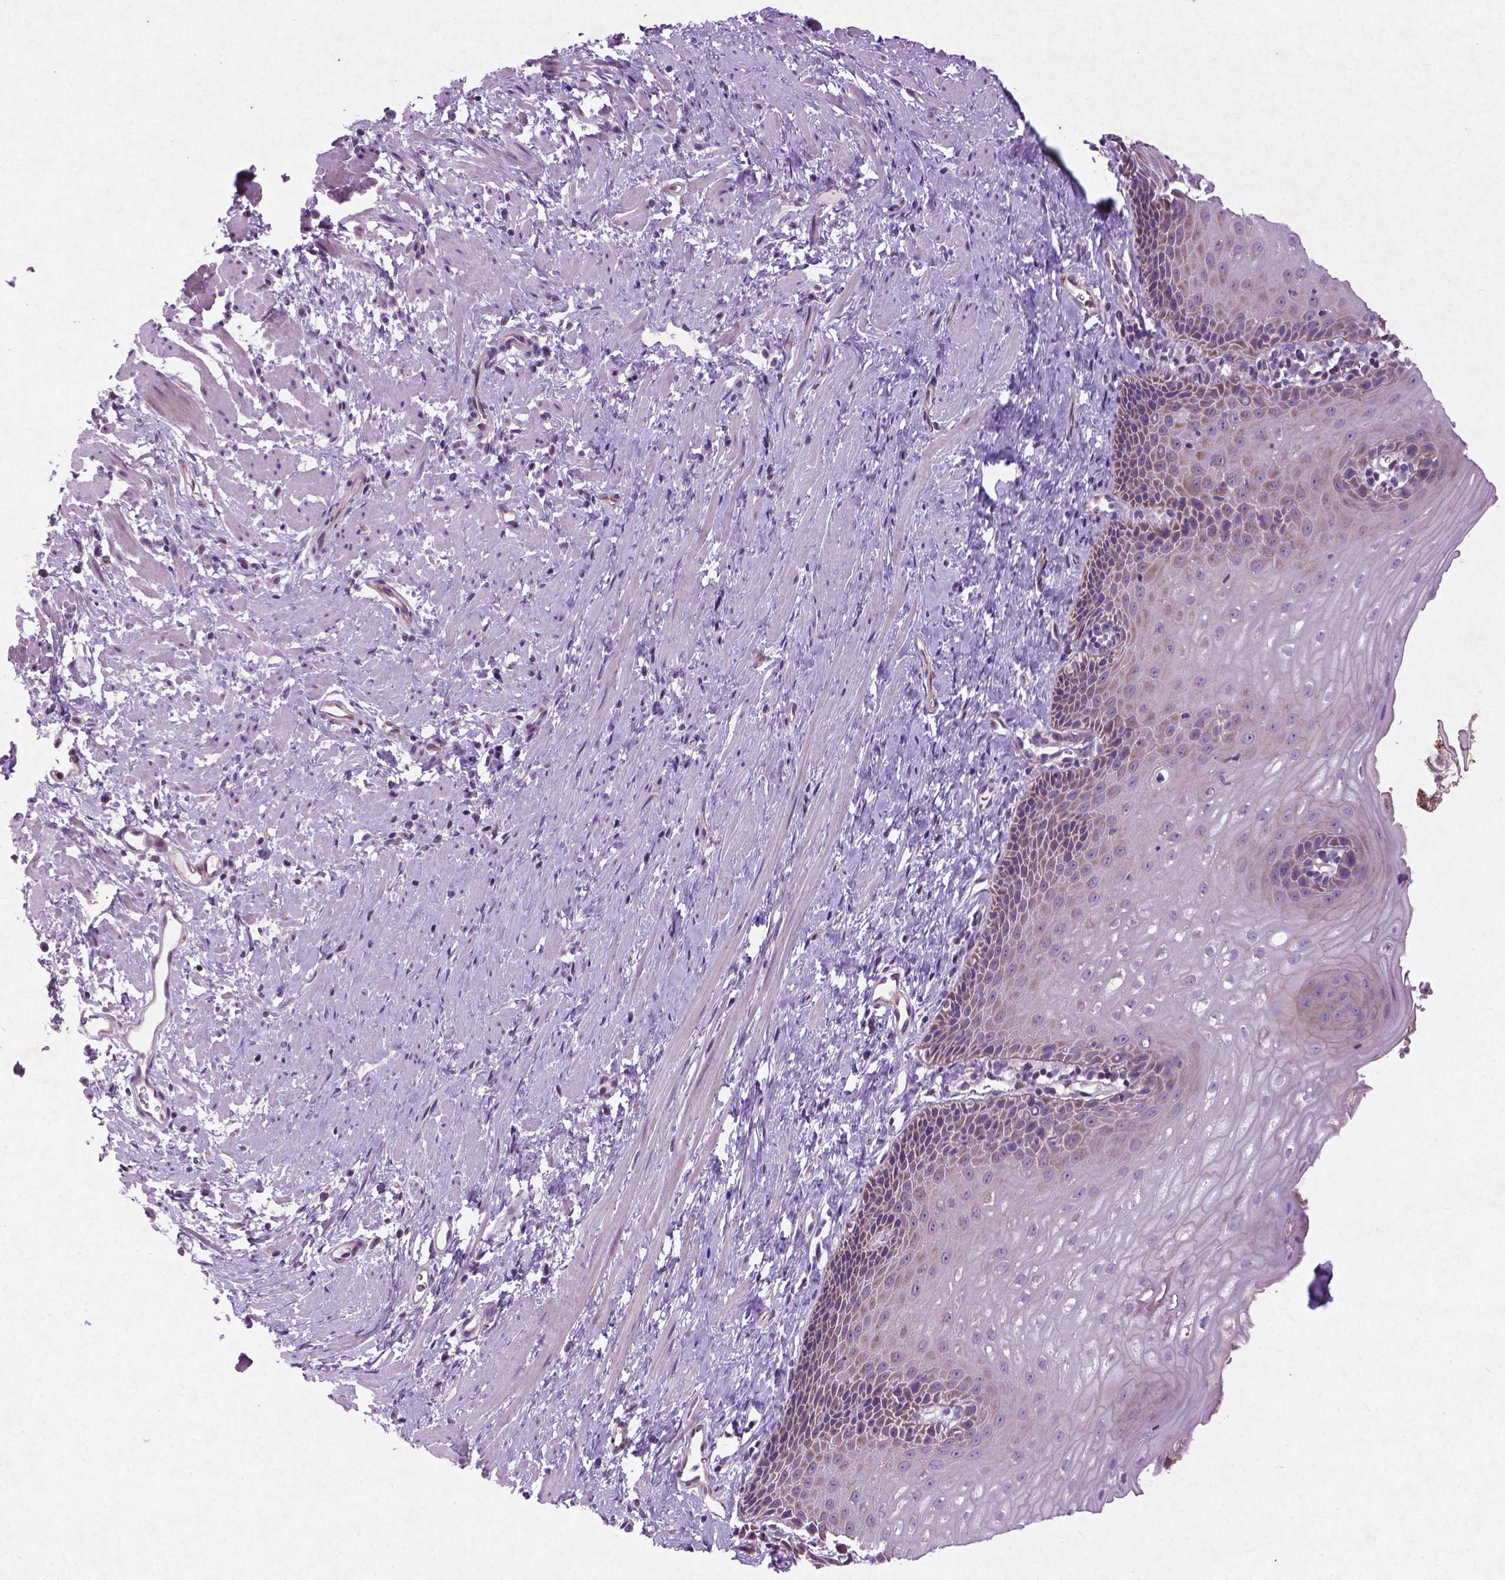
{"staining": {"intensity": "weak", "quantity": "25%-75%", "location": "cytoplasmic/membranous,nuclear"}, "tissue": "esophagus", "cell_type": "Squamous epithelial cells", "image_type": "normal", "snomed": [{"axis": "morphology", "description": "Normal tissue, NOS"}, {"axis": "topography", "description": "Esophagus"}], "caption": "DAB (3,3'-diaminobenzidine) immunohistochemical staining of unremarkable esophagus shows weak cytoplasmic/membranous,nuclear protein positivity in approximately 25%-75% of squamous epithelial cells. The protein is shown in brown color, while the nuclei are stained blue.", "gene": "ATG4D", "patient": {"sex": "male", "age": 64}}